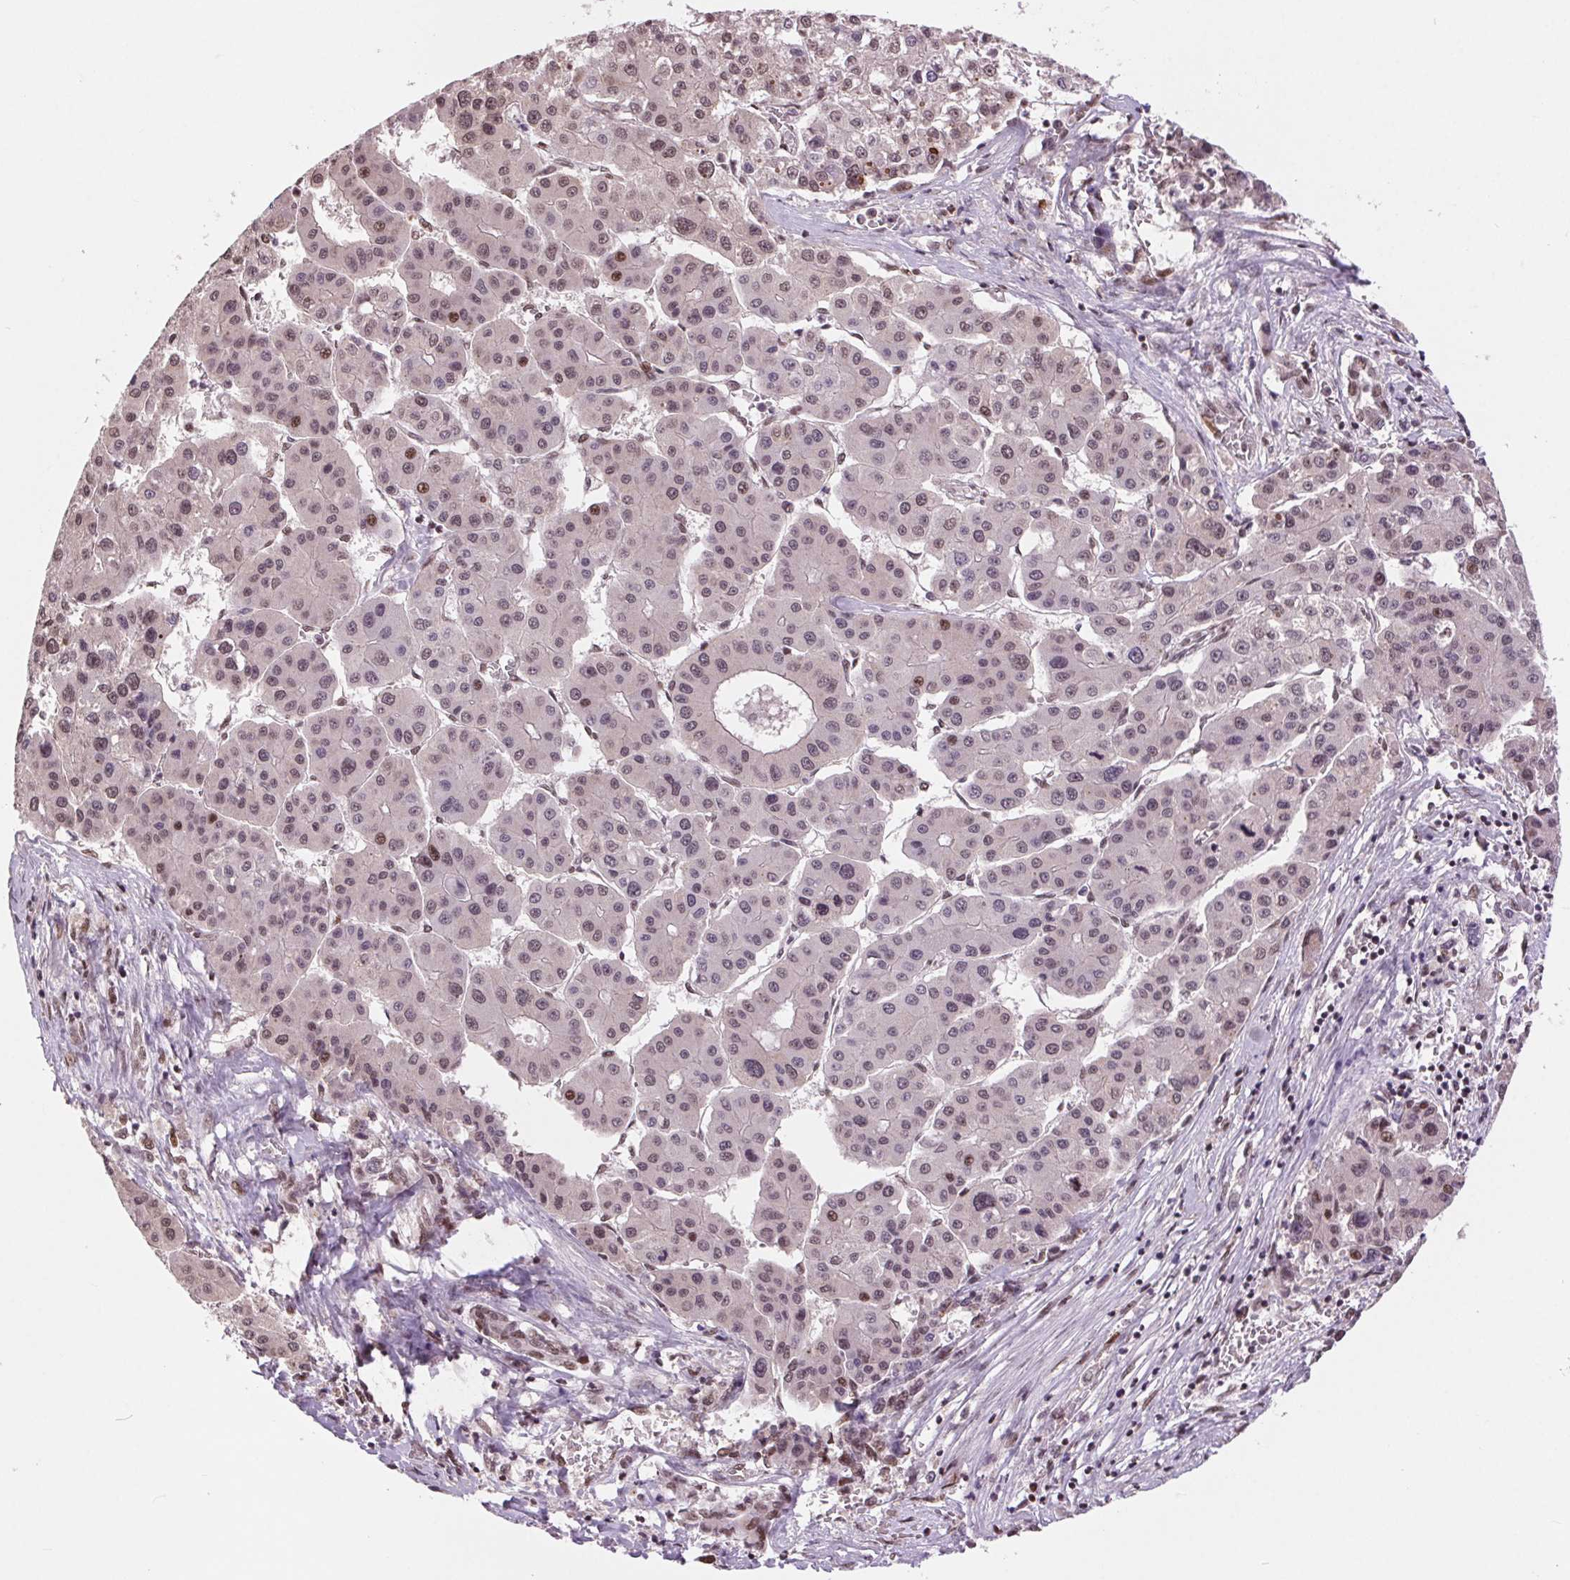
{"staining": {"intensity": "weak", "quantity": "<25%", "location": "nuclear"}, "tissue": "liver cancer", "cell_type": "Tumor cells", "image_type": "cancer", "snomed": [{"axis": "morphology", "description": "Carcinoma, Hepatocellular, NOS"}, {"axis": "topography", "description": "Liver"}], "caption": "Tumor cells show no significant protein expression in liver cancer.", "gene": "RAD23A", "patient": {"sex": "male", "age": 73}}